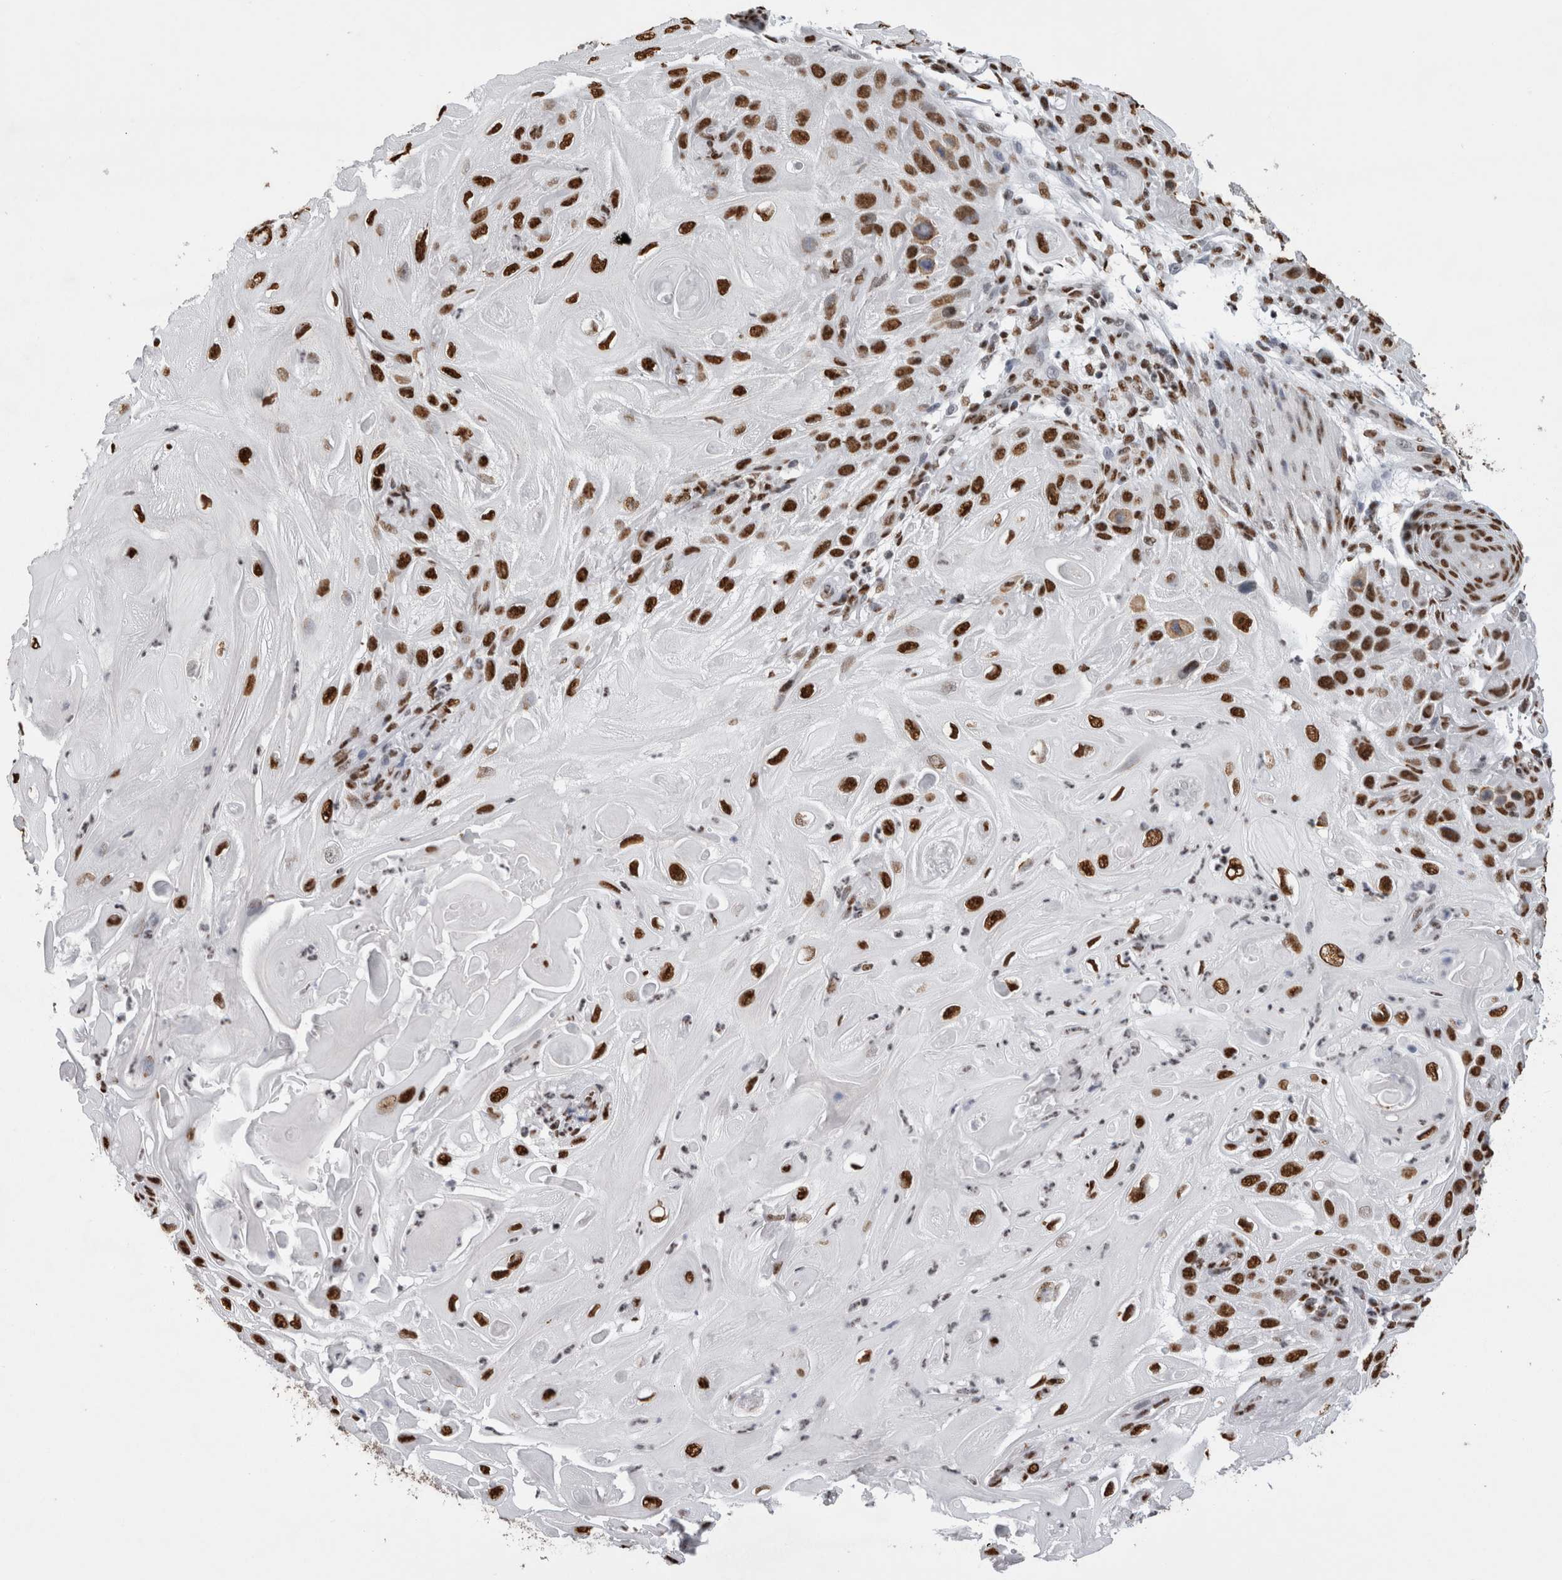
{"staining": {"intensity": "strong", "quantity": ">75%", "location": "nuclear"}, "tissue": "skin cancer", "cell_type": "Tumor cells", "image_type": "cancer", "snomed": [{"axis": "morphology", "description": "Squamous cell carcinoma, NOS"}, {"axis": "topography", "description": "Skin"}], "caption": "About >75% of tumor cells in human skin cancer (squamous cell carcinoma) show strong nuclear protein staining as visualized by brown immunohistochemical staining.", "gene": "ALPK3", "patient": {"sex": "female", "age": 77}}